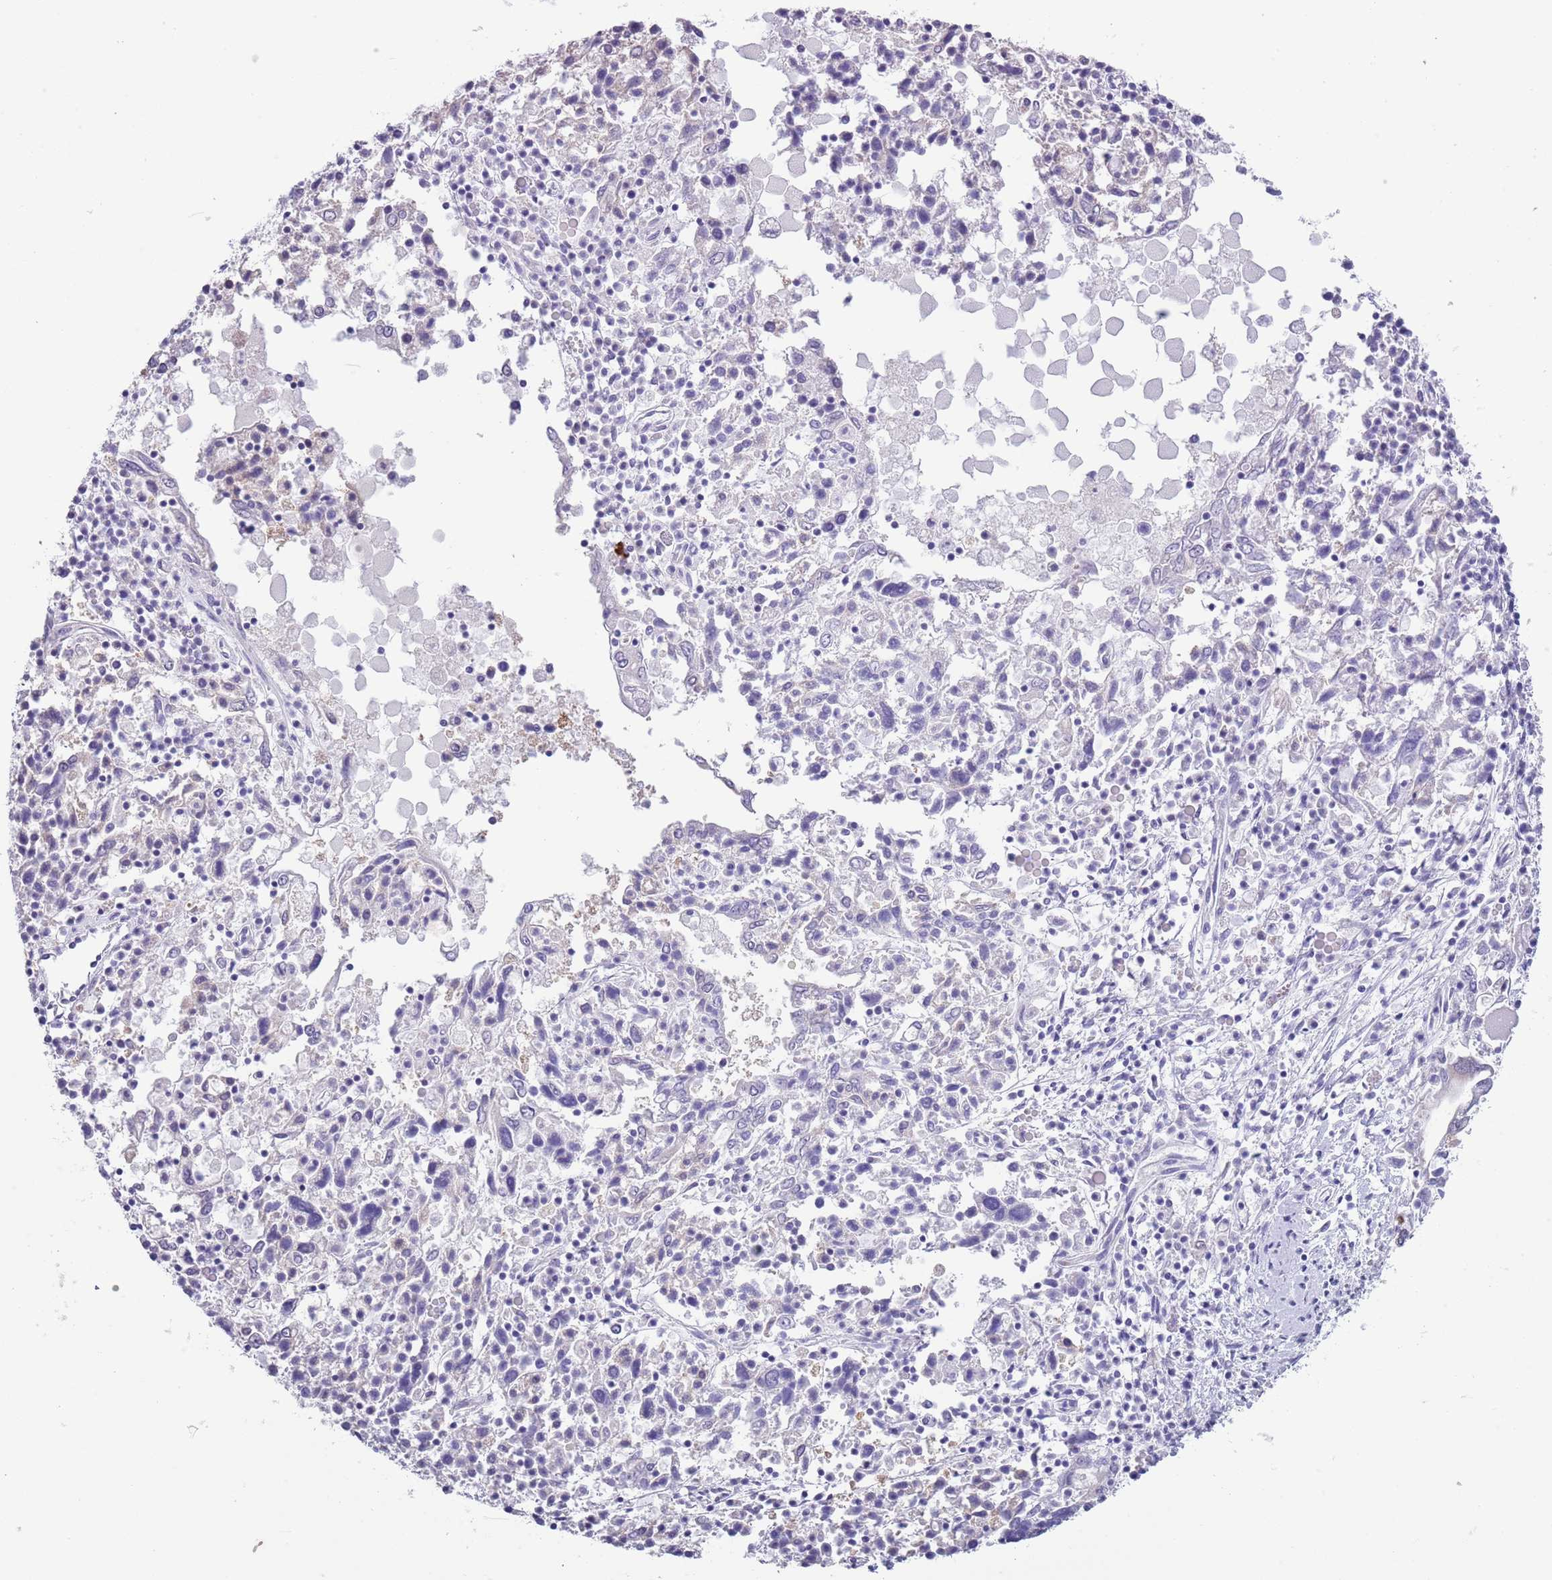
{"staining": {"intensity": "negative", "quantity": "none", "location": "none"}, "tissue": "ovarian cancer", "cell_type": "Tumor cells", "image_type": "cancer", "snomed": [{"axis": "morphology", "description": "Carcinoma, endometroid"}, {"axis": "topography", "description": "Ovary"}], "caption": "Ovarian cancer (endometroid carcinoma) stained for a protein using immunohistochemistry (IHC) demonstrates no staining tumor cells.", "gene": "TSGA13", "patient": {"sex": "female", "age": 62}}